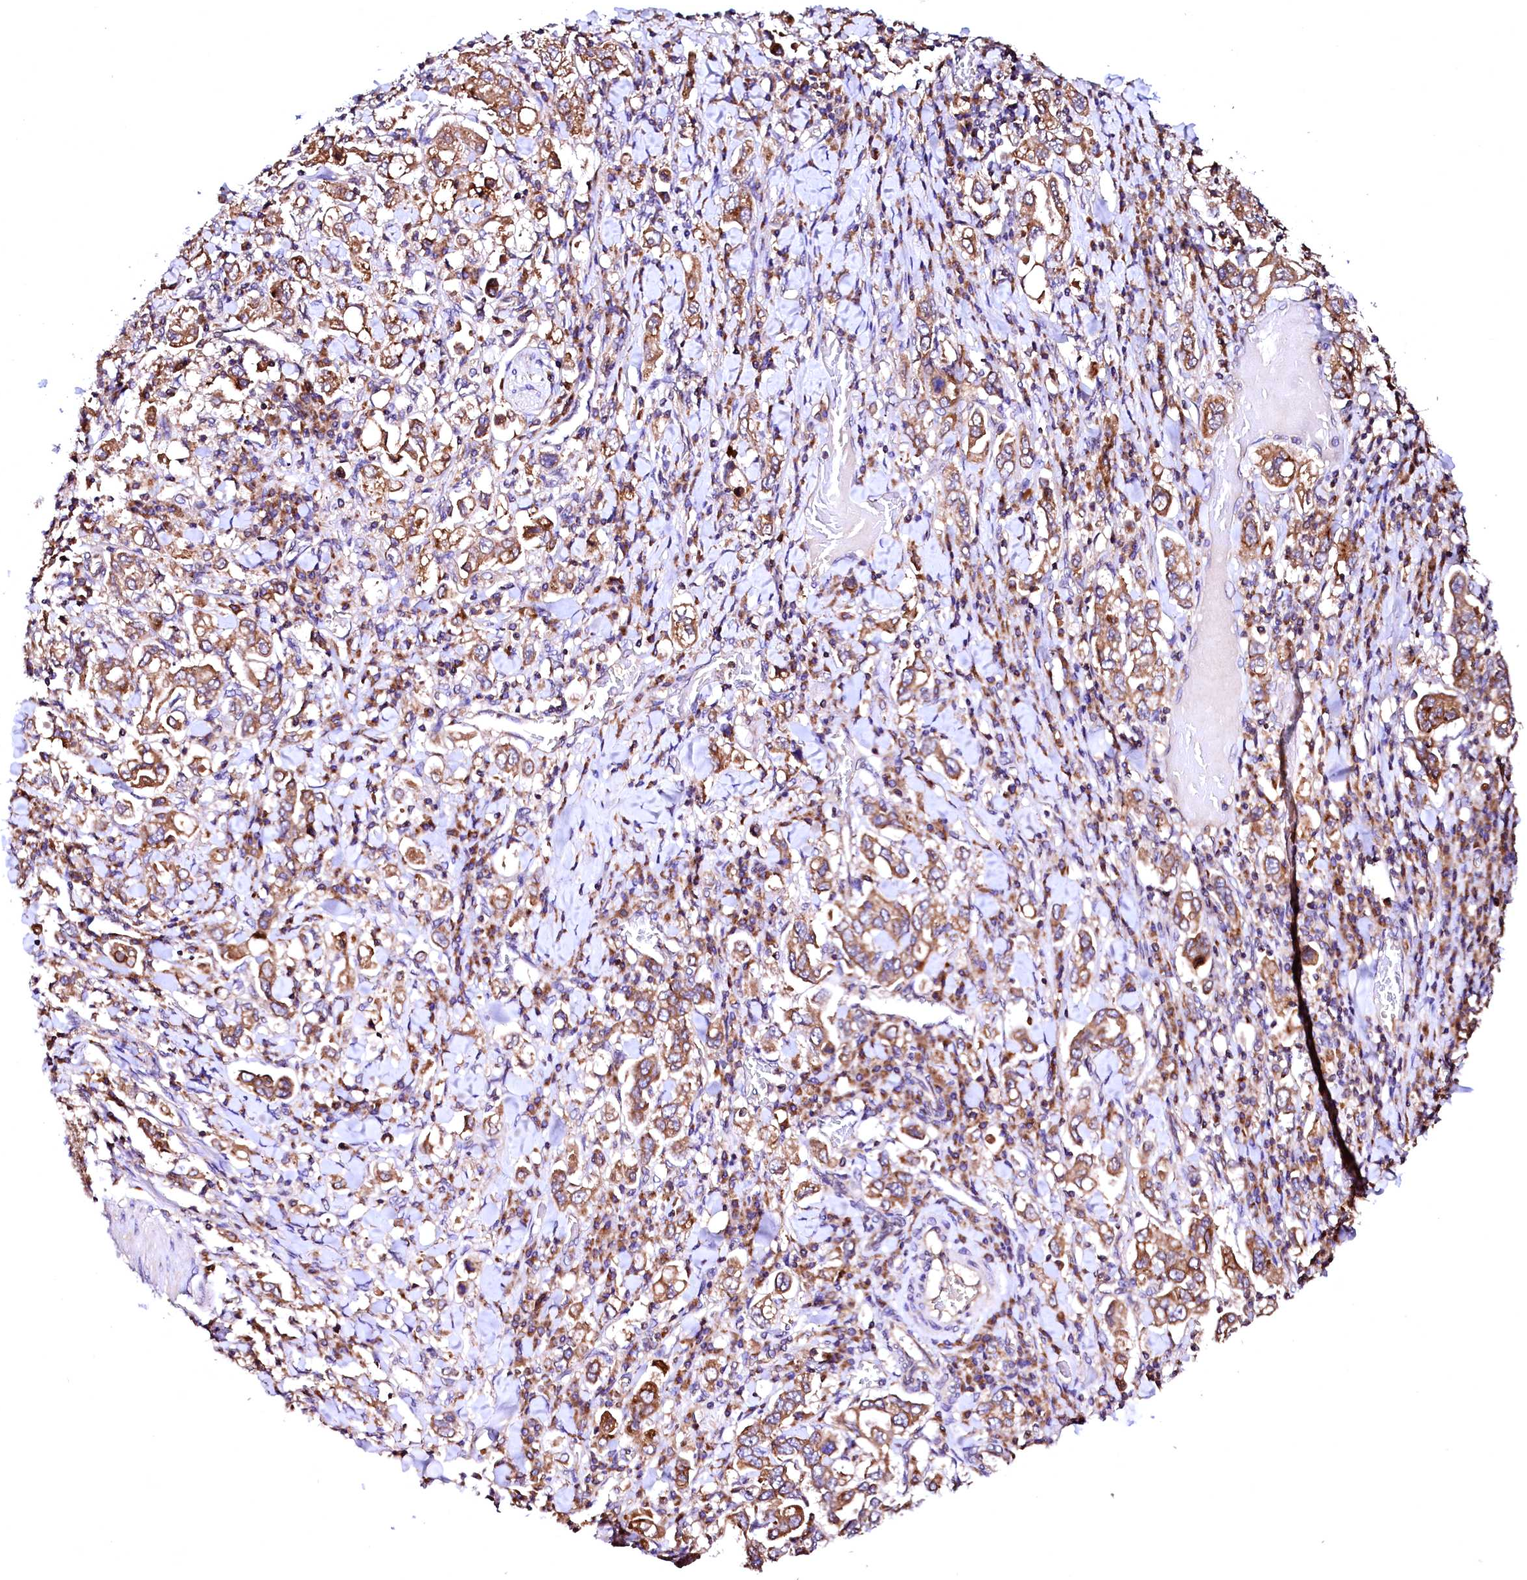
{"staining": {"intensity": "moderate", "quantity": ">75%", "location": "cytoplasmic/membranous"}, "tissue": "stomach cancer", "cell_type": "Tumor cells", "image_type": "cancer", "snomed": [{"axis": "morphology", "description": "Adenocarcinoma, NOS"}, {"axis": "topography", "description": "Stomach, upper"}], "caption": "Stomach cancer (adenocarcinoma) stained with a brown dye demonstrates moderate cytoplasmic/membranous positive staining in approximately >75% of tumor cells.", "gene": "ST3GAL1", "patient": {"sex": "male", "age": 62}}